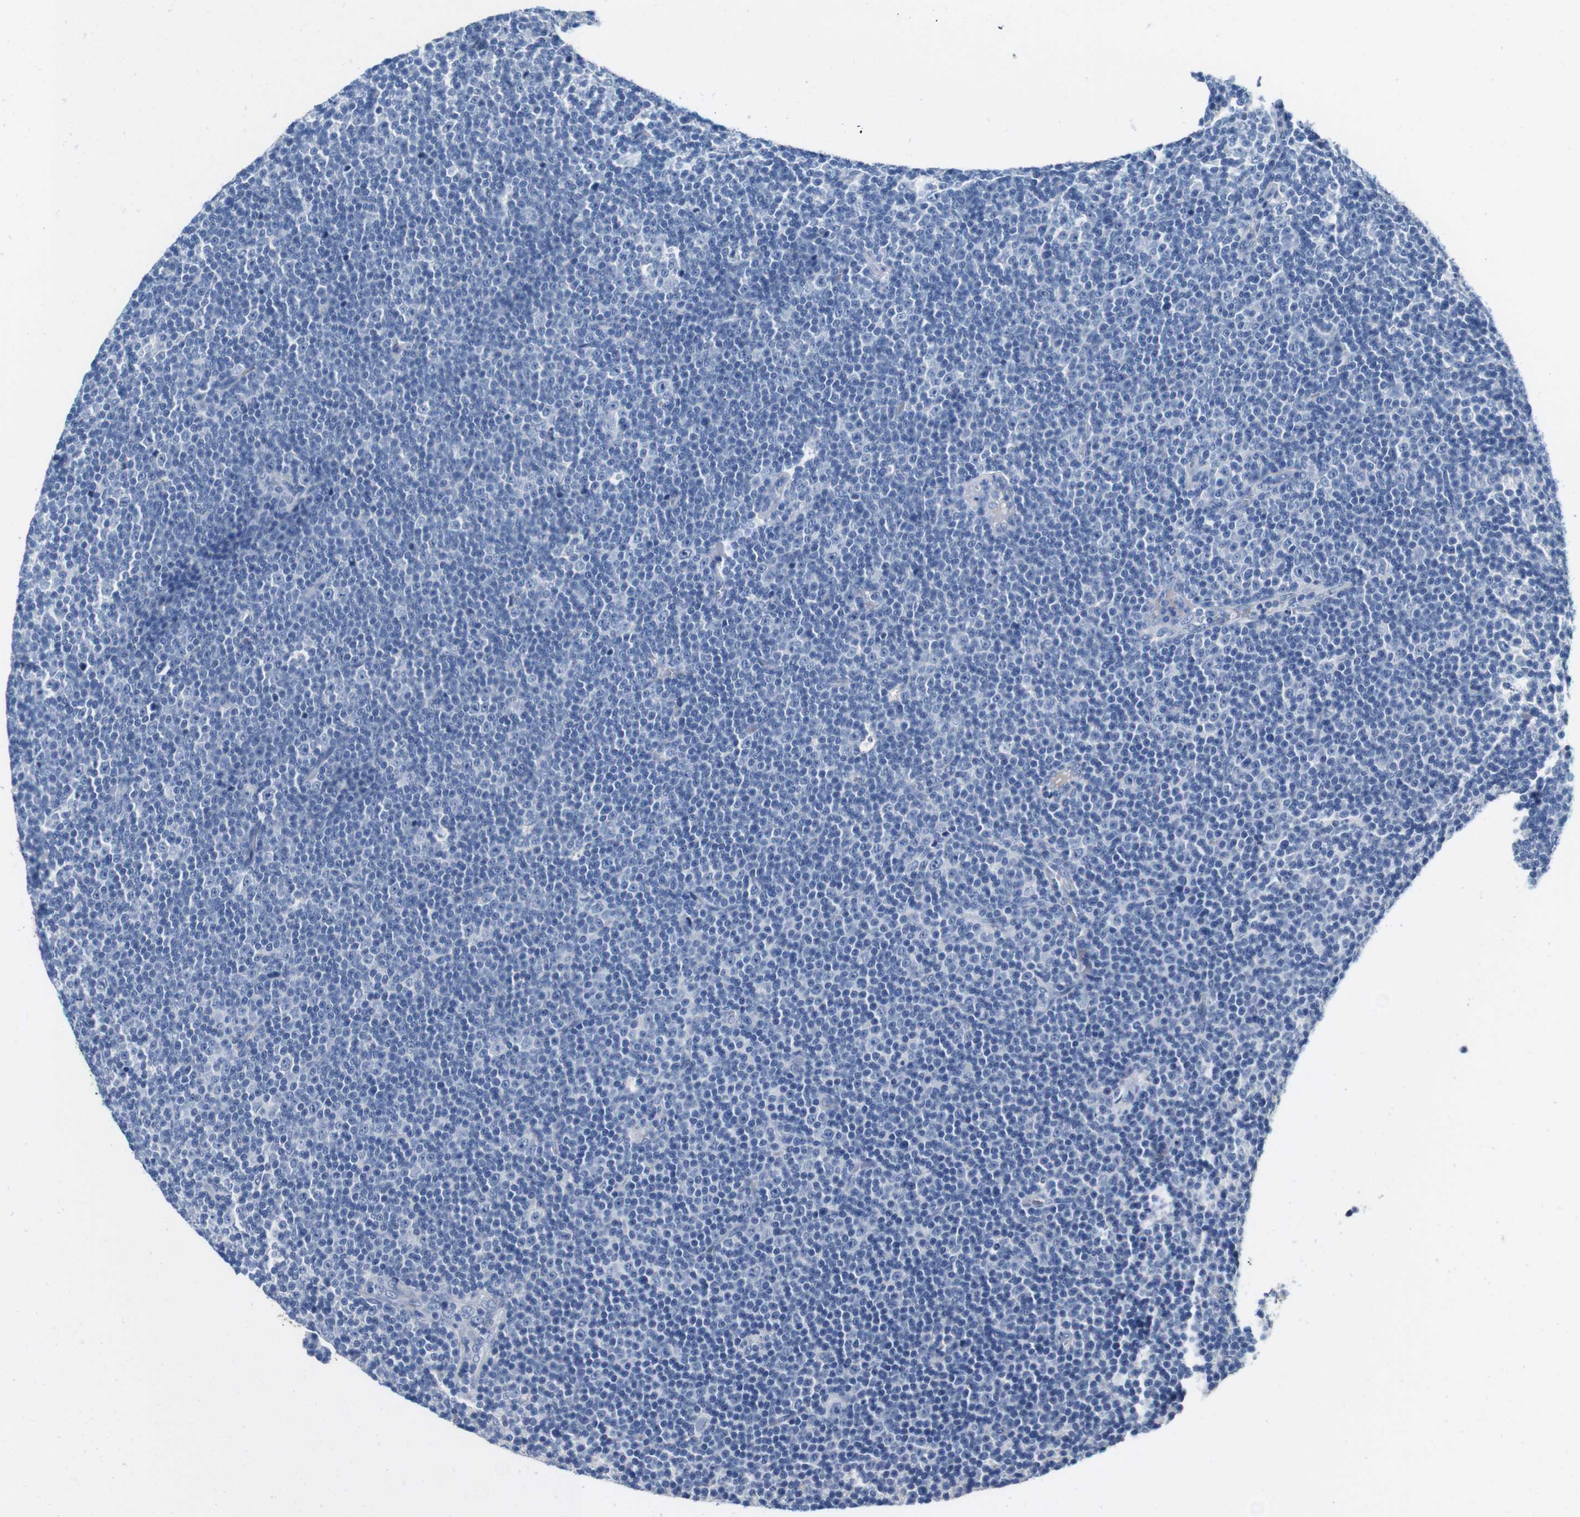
{"staining": {"intensity": "negative", "quantity": "none", "location": "none"}, "tissue": "lymphoma", "cell_type": "Tumor cells", "image_type": "cancer", "snomed": [{"axis": "morphology", "description": "Malignant lymphoma, non-Hodgkin's type, Low grade"}, {"axis": "topography", "description": "Lymph node"}], "caption": "DAB (3,3'-diaminobenzidine) immunohistochemical staining of human lymphoma exhibits no significant staining in tumor cells. (Brightfield microscopy of DAB IHC at high magnification).", "gene": "IGSF8", "patient": {"sex": "female", "age": 67}}